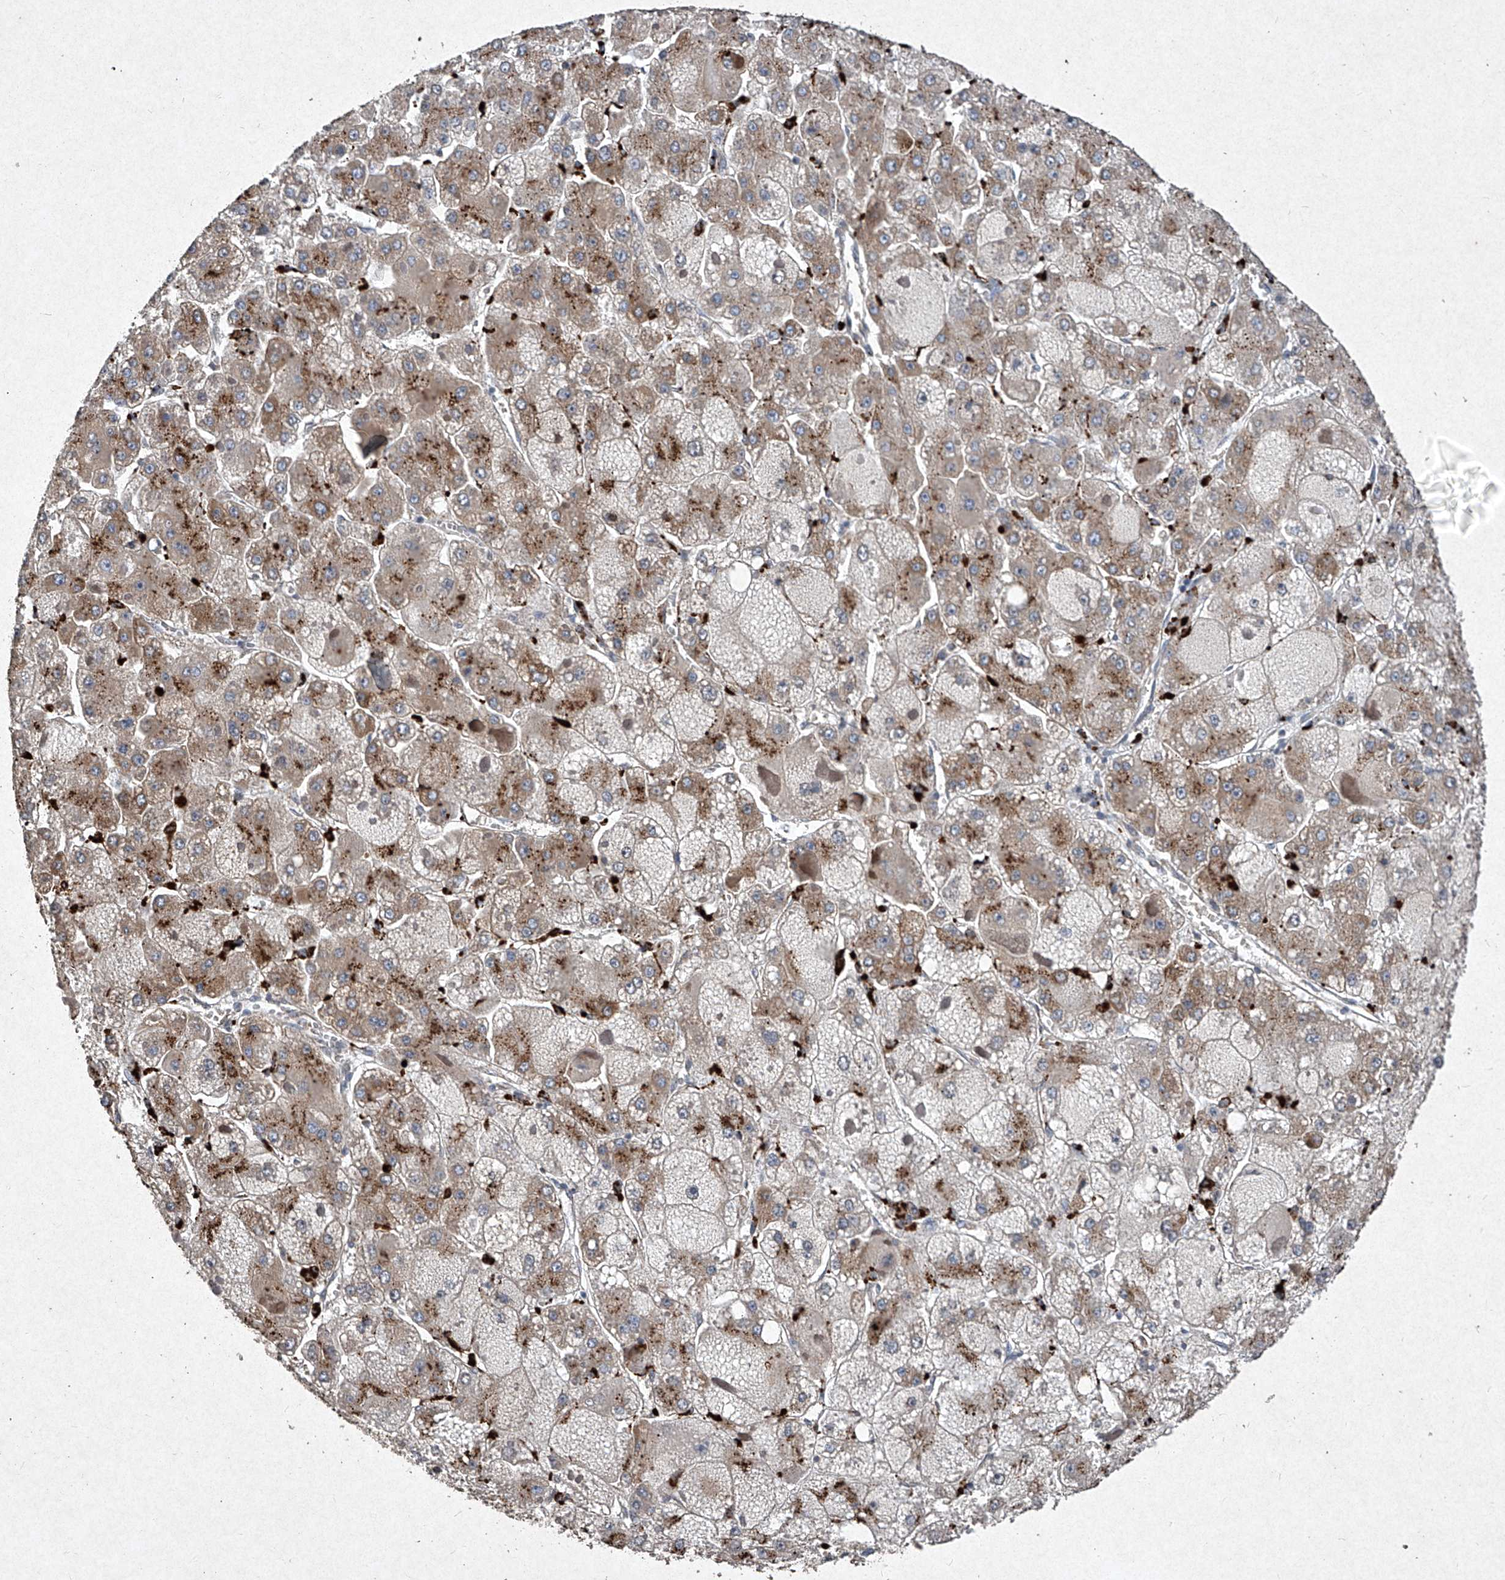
{"staining": {"intensity": "moderate", "quantity": "25%-75%", "location": "cytoplasmic/membranous"}, "tissue": "liver cancer", "cell_type": "Tumor cells", "image_type": "cancer", "snomed": [{"axis": "morphology", "description": "Carcinoma, Hepatocellular, NOS"}, {"axis": "topography", "description": "Liver"}], "caption": "Brown immunohistochemical staining in hepatocellular carcinoma (liver) shows moderate cytoplasmic/membranous expression in about 25%-75% of tumor cells. (Stains: DAB (3,3'-diaminobenzidine) in brown, nuclei in blue, Microscopy: brightfield microscopy at high magnification).", "gene": "MED16", "patient": {"sex": "female", "age": 73}}